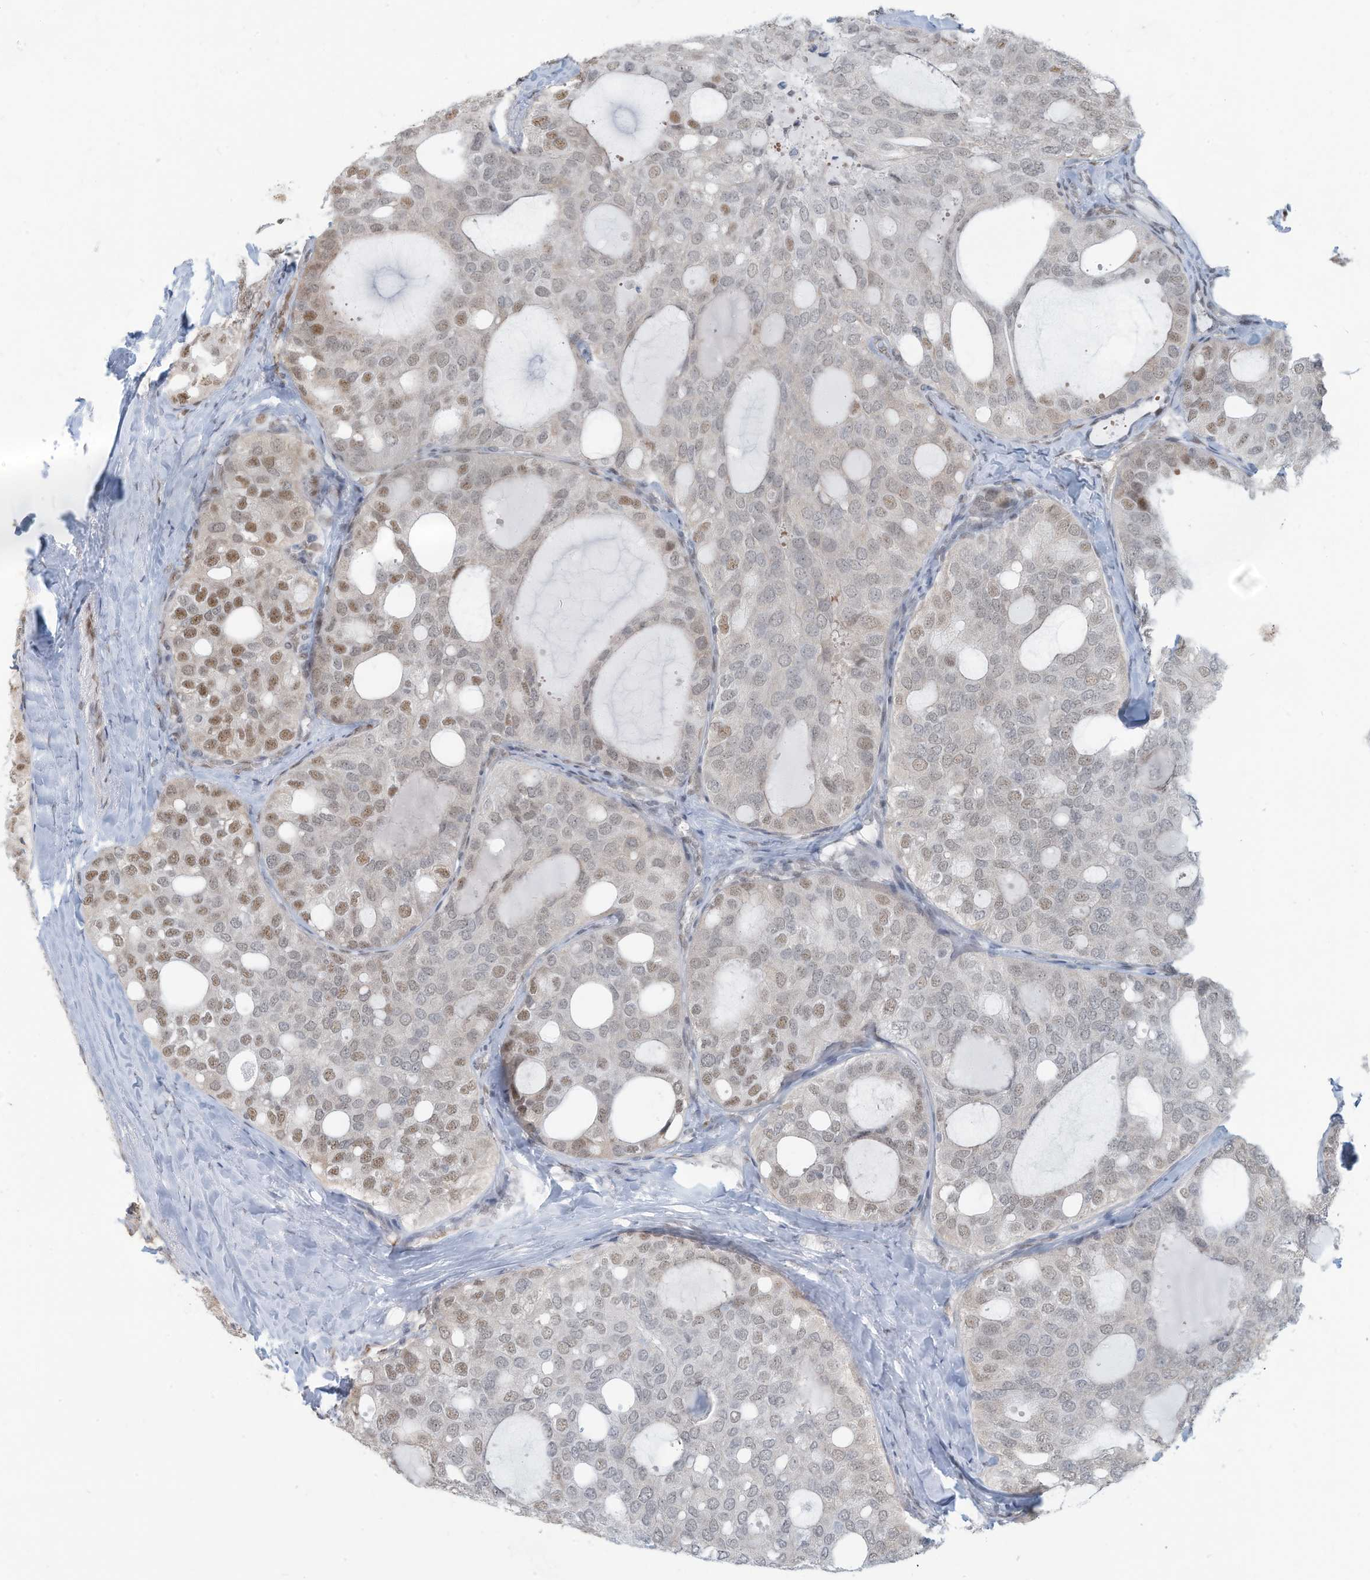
{"staining": {"intensity": "moderate", "quantity": "25%-75%", "location": "nuclear"}, "tissue": "thyroid cancer", "cell_type": "Tumor cells", "image_type": "cancer", "snomed": [{"axis": "morphology", "description": "Follicular adenoma carcinoma, NOS"}, {"axis": "topography", "description": "Thyroid gland"}], "caption": "Protein positivity by immunohistochemistry reveals moderate nuclear positivity in about 25%-75% of tumor cells in thyroid follicular adenoma carcinoma.", "gene": "SARNP", "patient": {"sex": "male", "age": 75}}